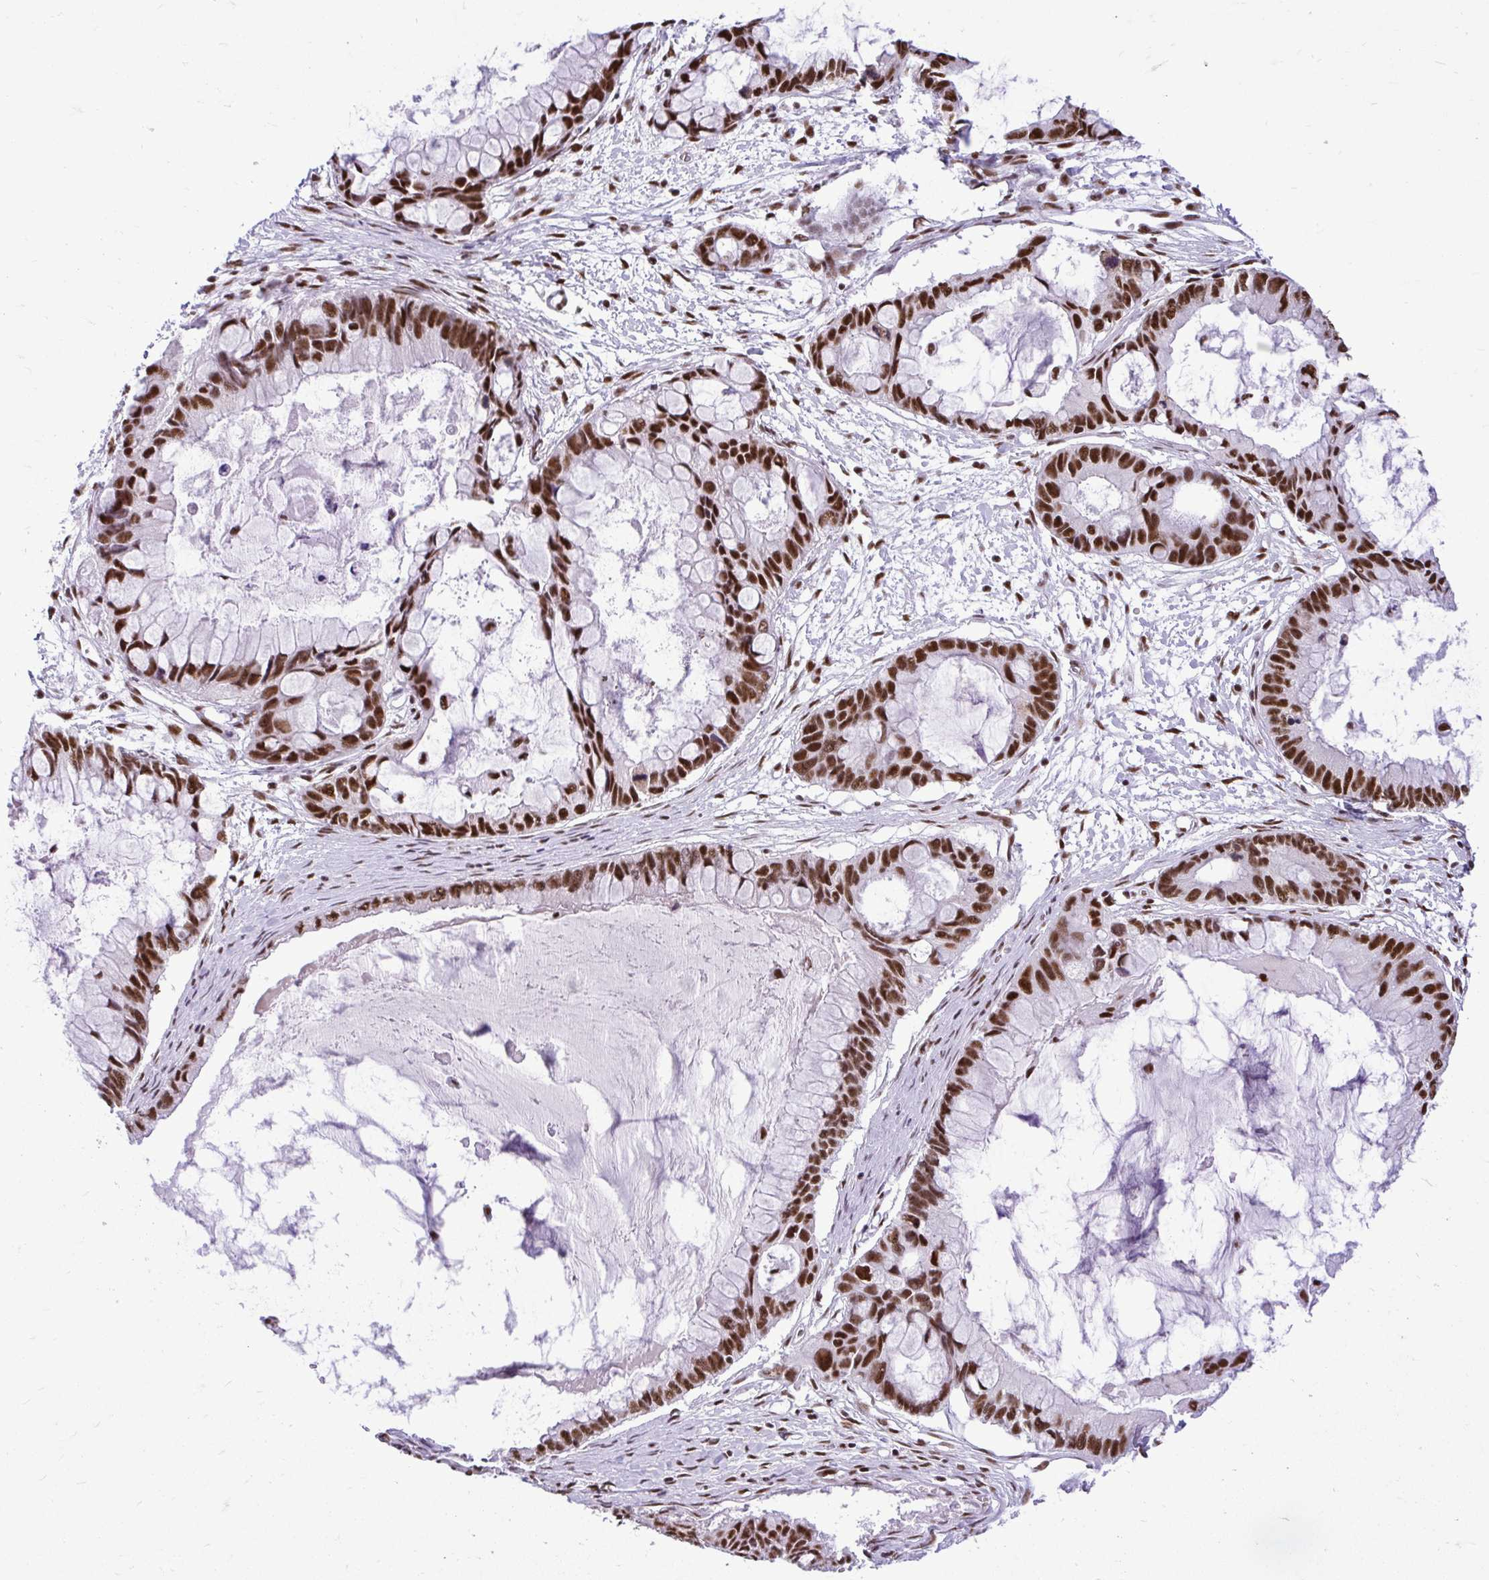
{"staining": {"intensity": "strong", "quantity": ">75%", "location": "nuclear"}, "tissue": "ovarian cancer", "cell_type": "Tumor cells", "image_type": "cancer", "snomed": [{"axis": "morphology", "description": "Cystadenocarcinoma, mucinous, NOS"}, {"axis": "topography", "description": "Ovary"}], "caption": "A high amount of strong nuclear expression is seen in about >75% of tumor cells in ovarian cancer (mucinous cystadenocarcinoma) tissue. The staining is performed using DAB brown chromogen to label protein expression. The nuclei are counter-stained blue using hematoxylin.", "gene": "PRPF19", "patient": {"sex": "female", "age": 63}}